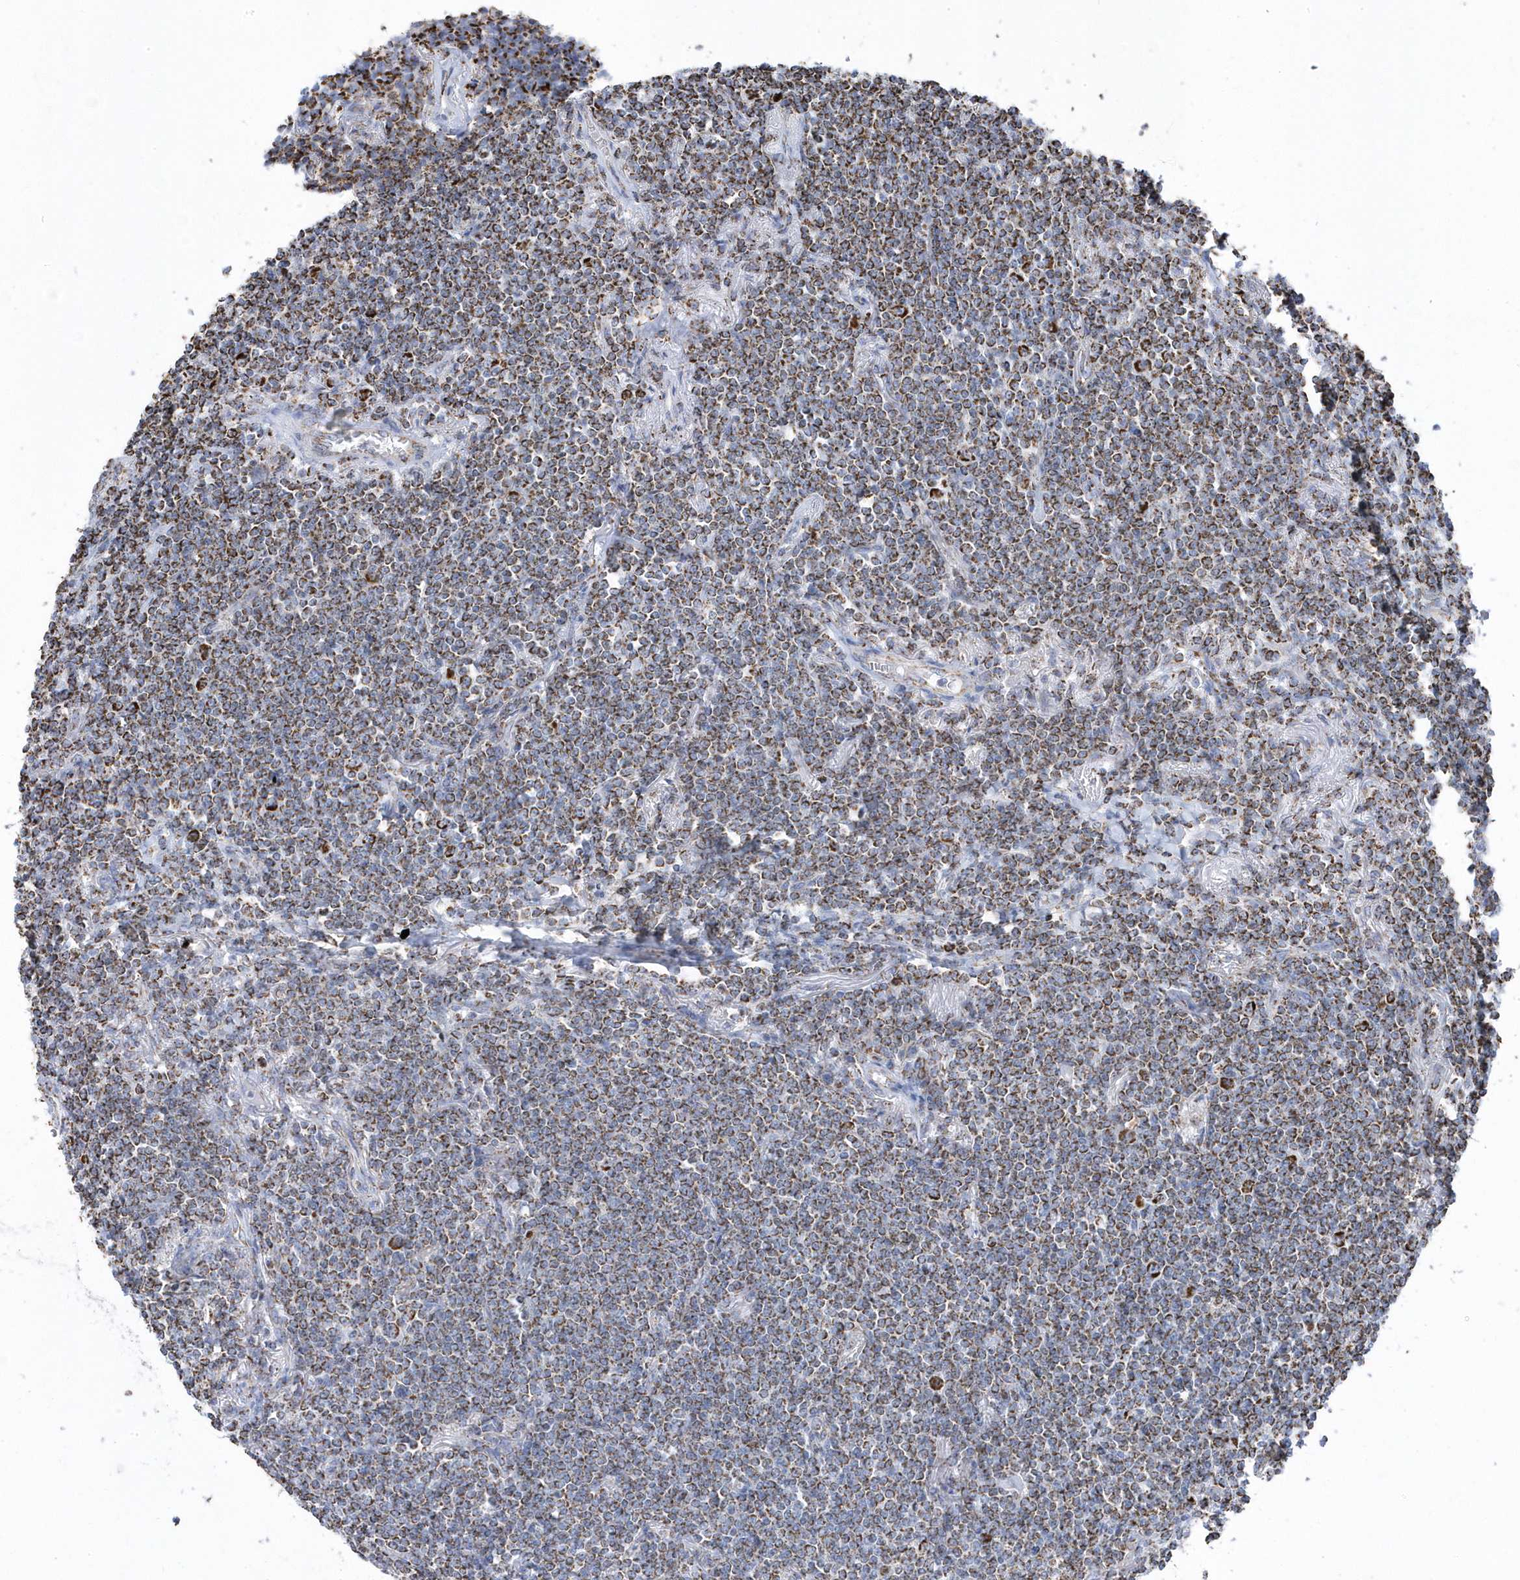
{"staining": {"intensity": "moderate", "quantity": ">75%", "location": "cytoplasmic/membranous"}, "tissue": "lymphoma", "cell_type": "Tumor cells", "image_type": "cancer", "snomed": [{"axis": "morphology", "description": "Malignant lymphoma, non-Hodgkin's type, Low grade"}, {"axis": "topography", "description": "Lung"}], "caption": "Moderate cytoplasmic/membranous staining is present in approximately >75% of tumor cells in malignant lymphoma, non-Hodgkin's type (low-grade).", "gene": "GTPBP8", "patient": {"sex": "female", "age": 71}}